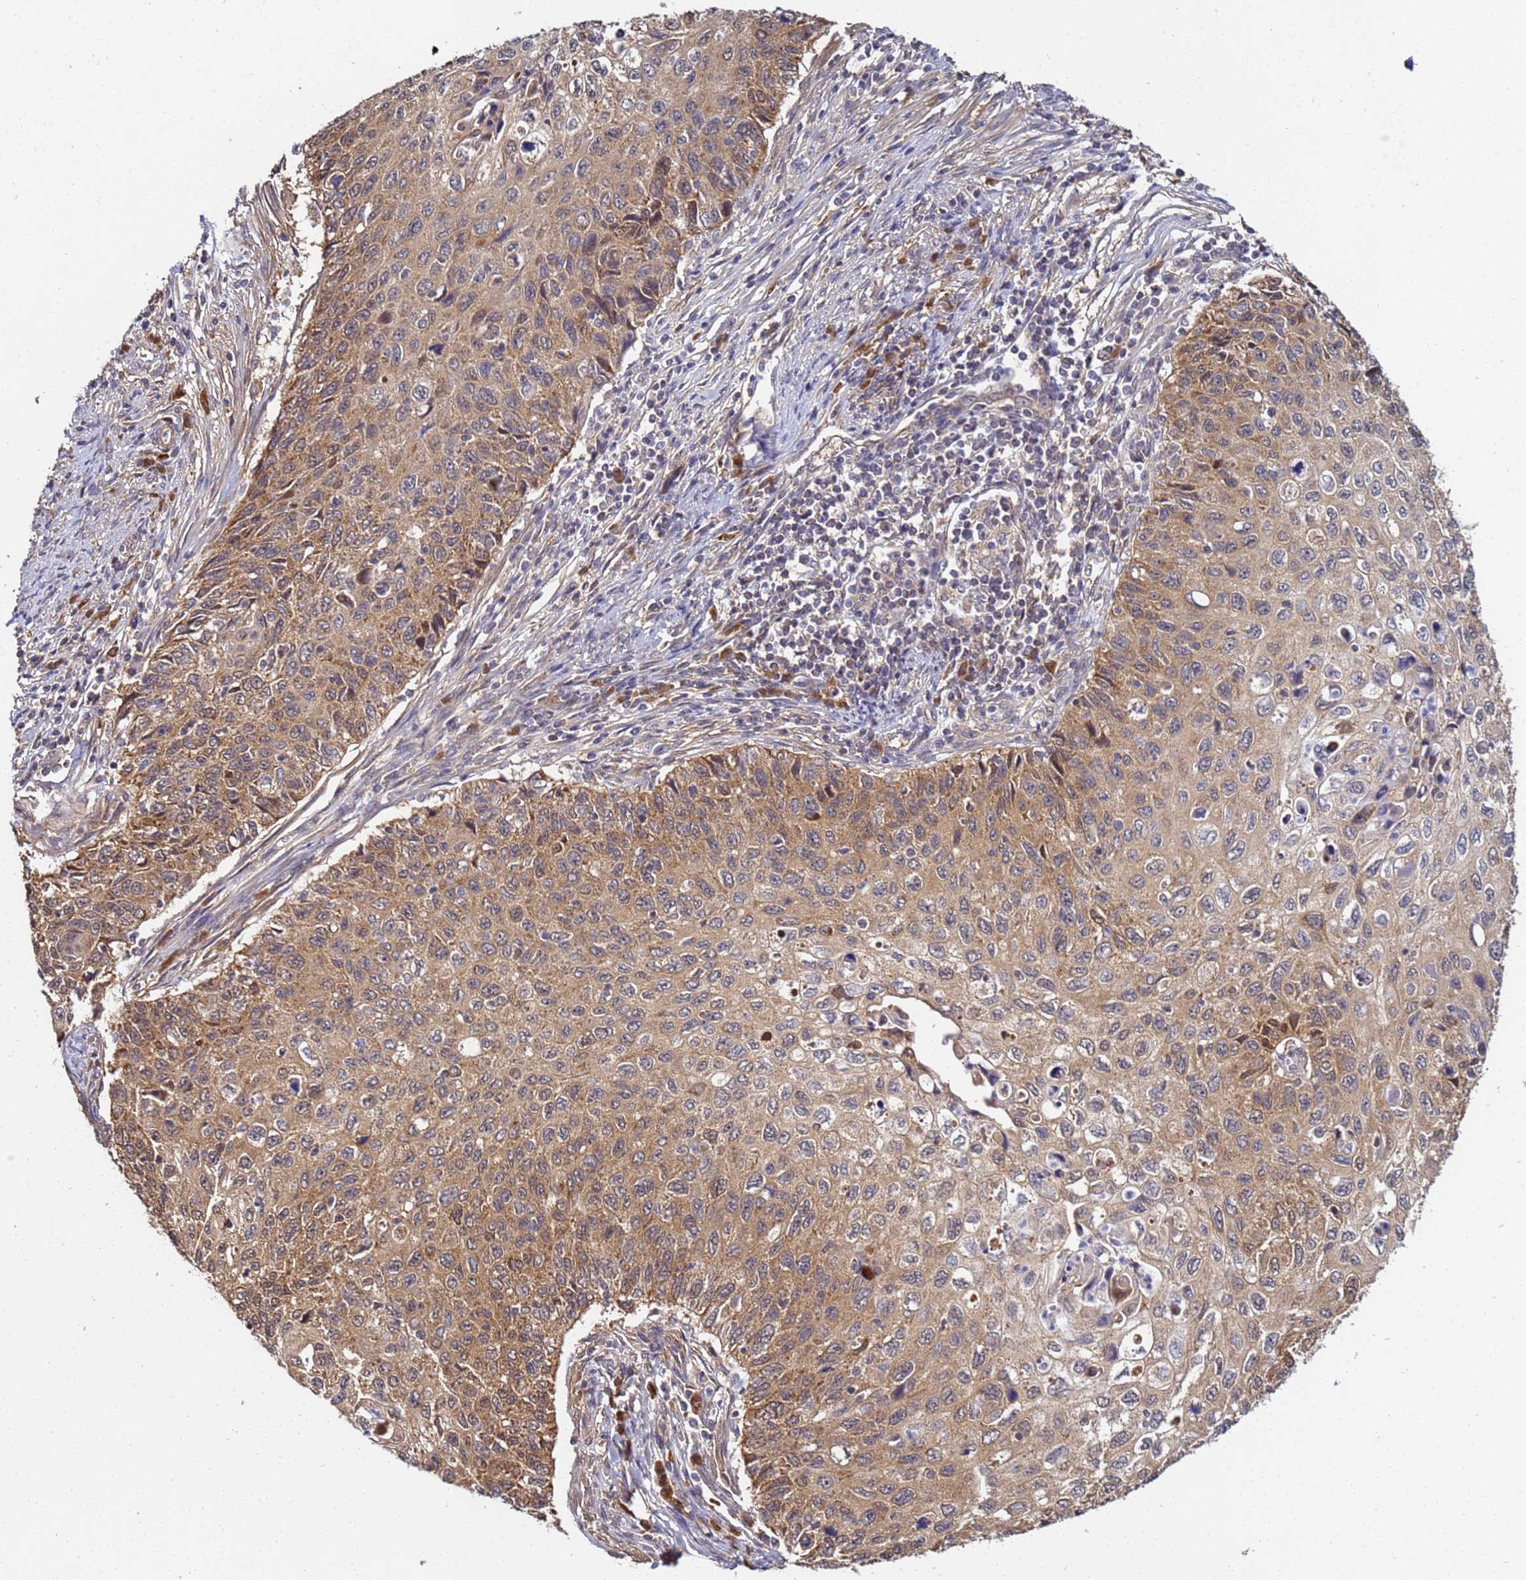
{"staining": {"intensity": "moderate", "quantity": ">75%", "location": "cytoplasmic/membranous"}, "tissue": "cervical cancer", "cell_type": "Tumor cells", "image_type": "cancer", "snomed": [{"axis": "morphology", "description": "Squamous cell carcinoma, NOS"}, {"axis": "topography", "description": "Cervix"}], "caption": "IHC of human cervical cancer (squamous cell carcinoma) reveals medium levels of moderate cytoplasmic/membranous staining in approximately >75% of tumor cells.", "gene": "NAXE", "patient": {"sex": "female", "age": 70}}